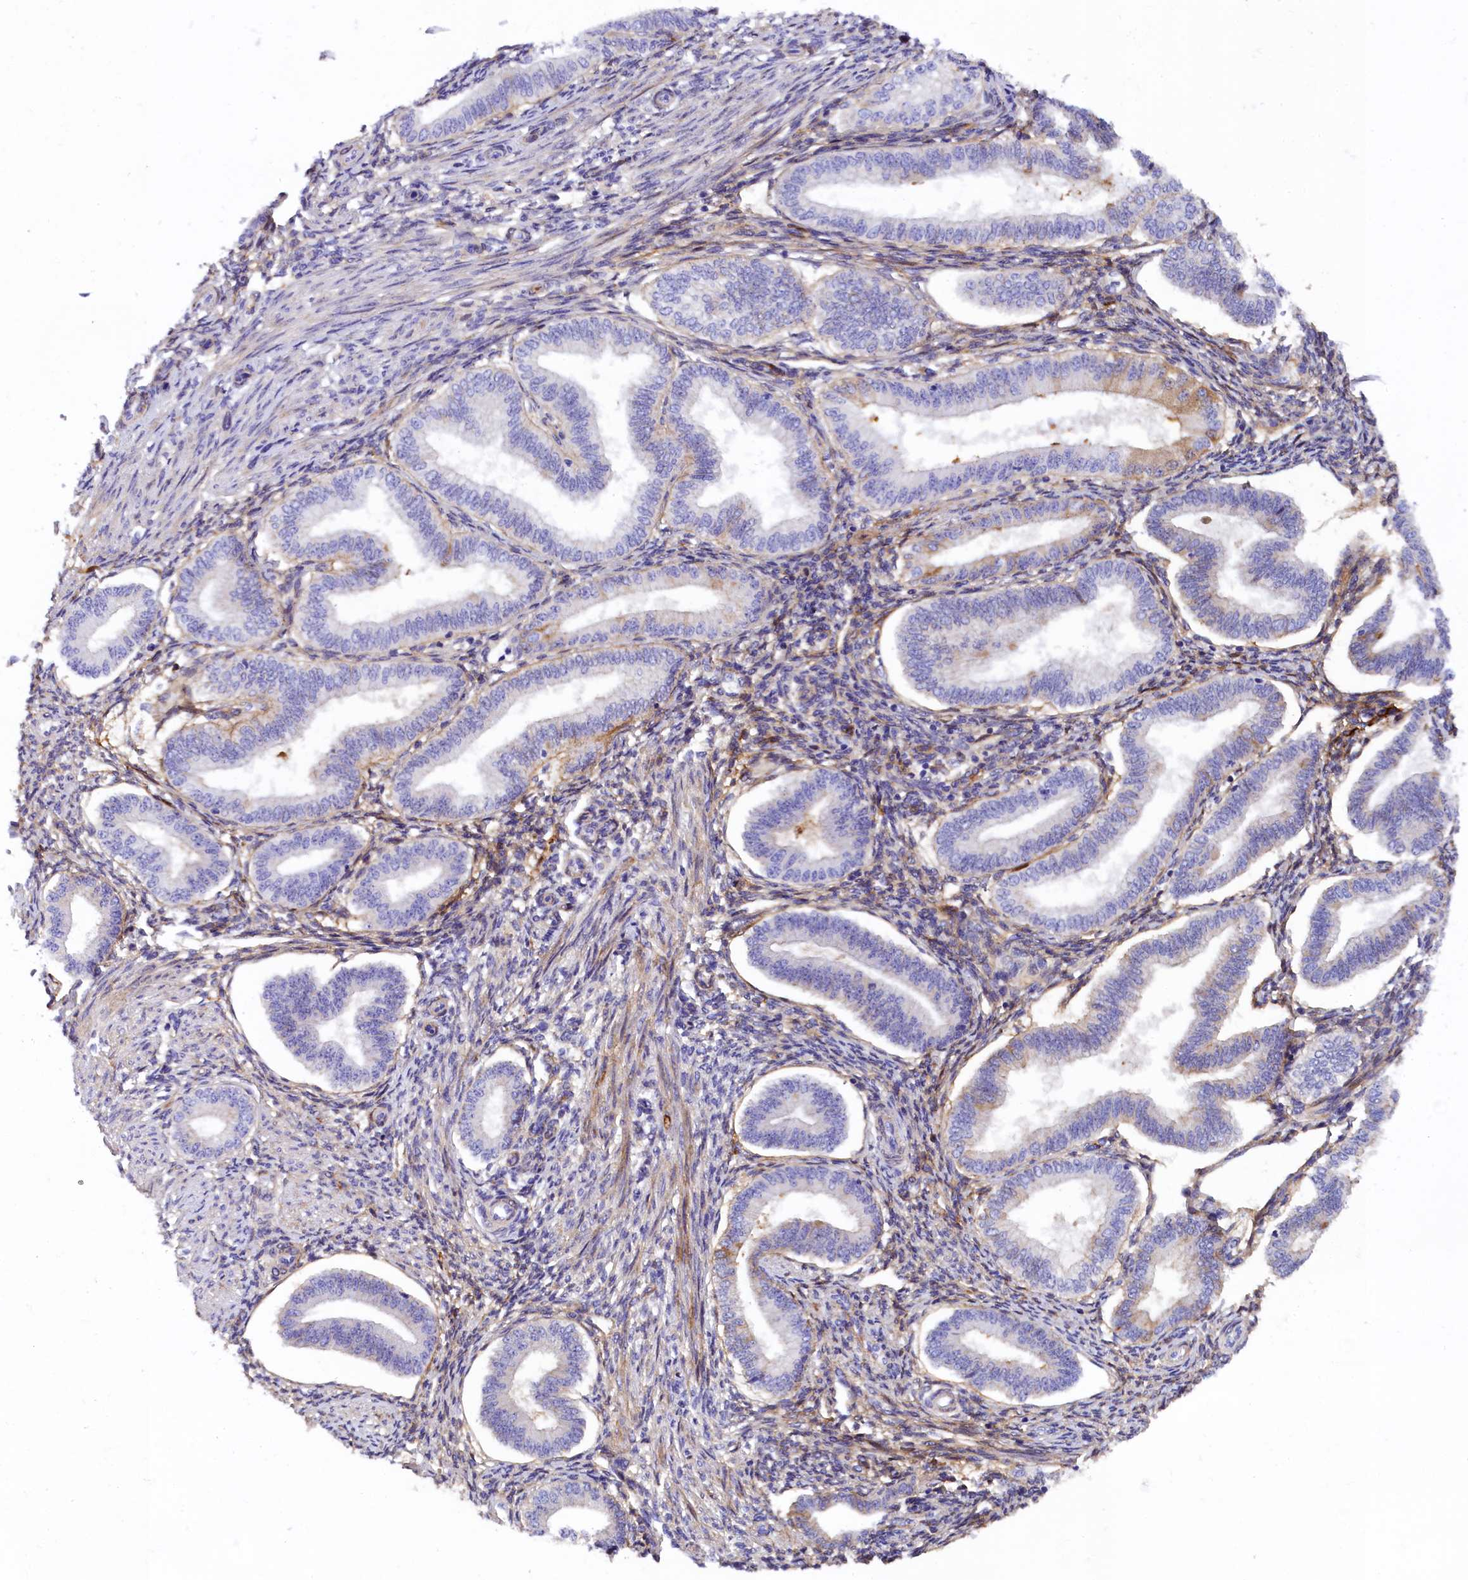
{"staining": {"intensity": "weak", "quantity": "<25%", "location": "cytoplasmic/membranous"}, "tissue": "endometrium", "cell_type": "Cells in endometrial stroma", "image_type": "normal", "snomed": [{"axis": "morphology", "description": "Normal tissue, NOS"}, {"axis": "topography", "description": "Endometrium"}], "caption": "Endometrium stained for a protein using IHC demonstrates no expression cells in endometrial stroma.", "gene": "SOD3", "patient": {"sex": "female", "age": 39}}